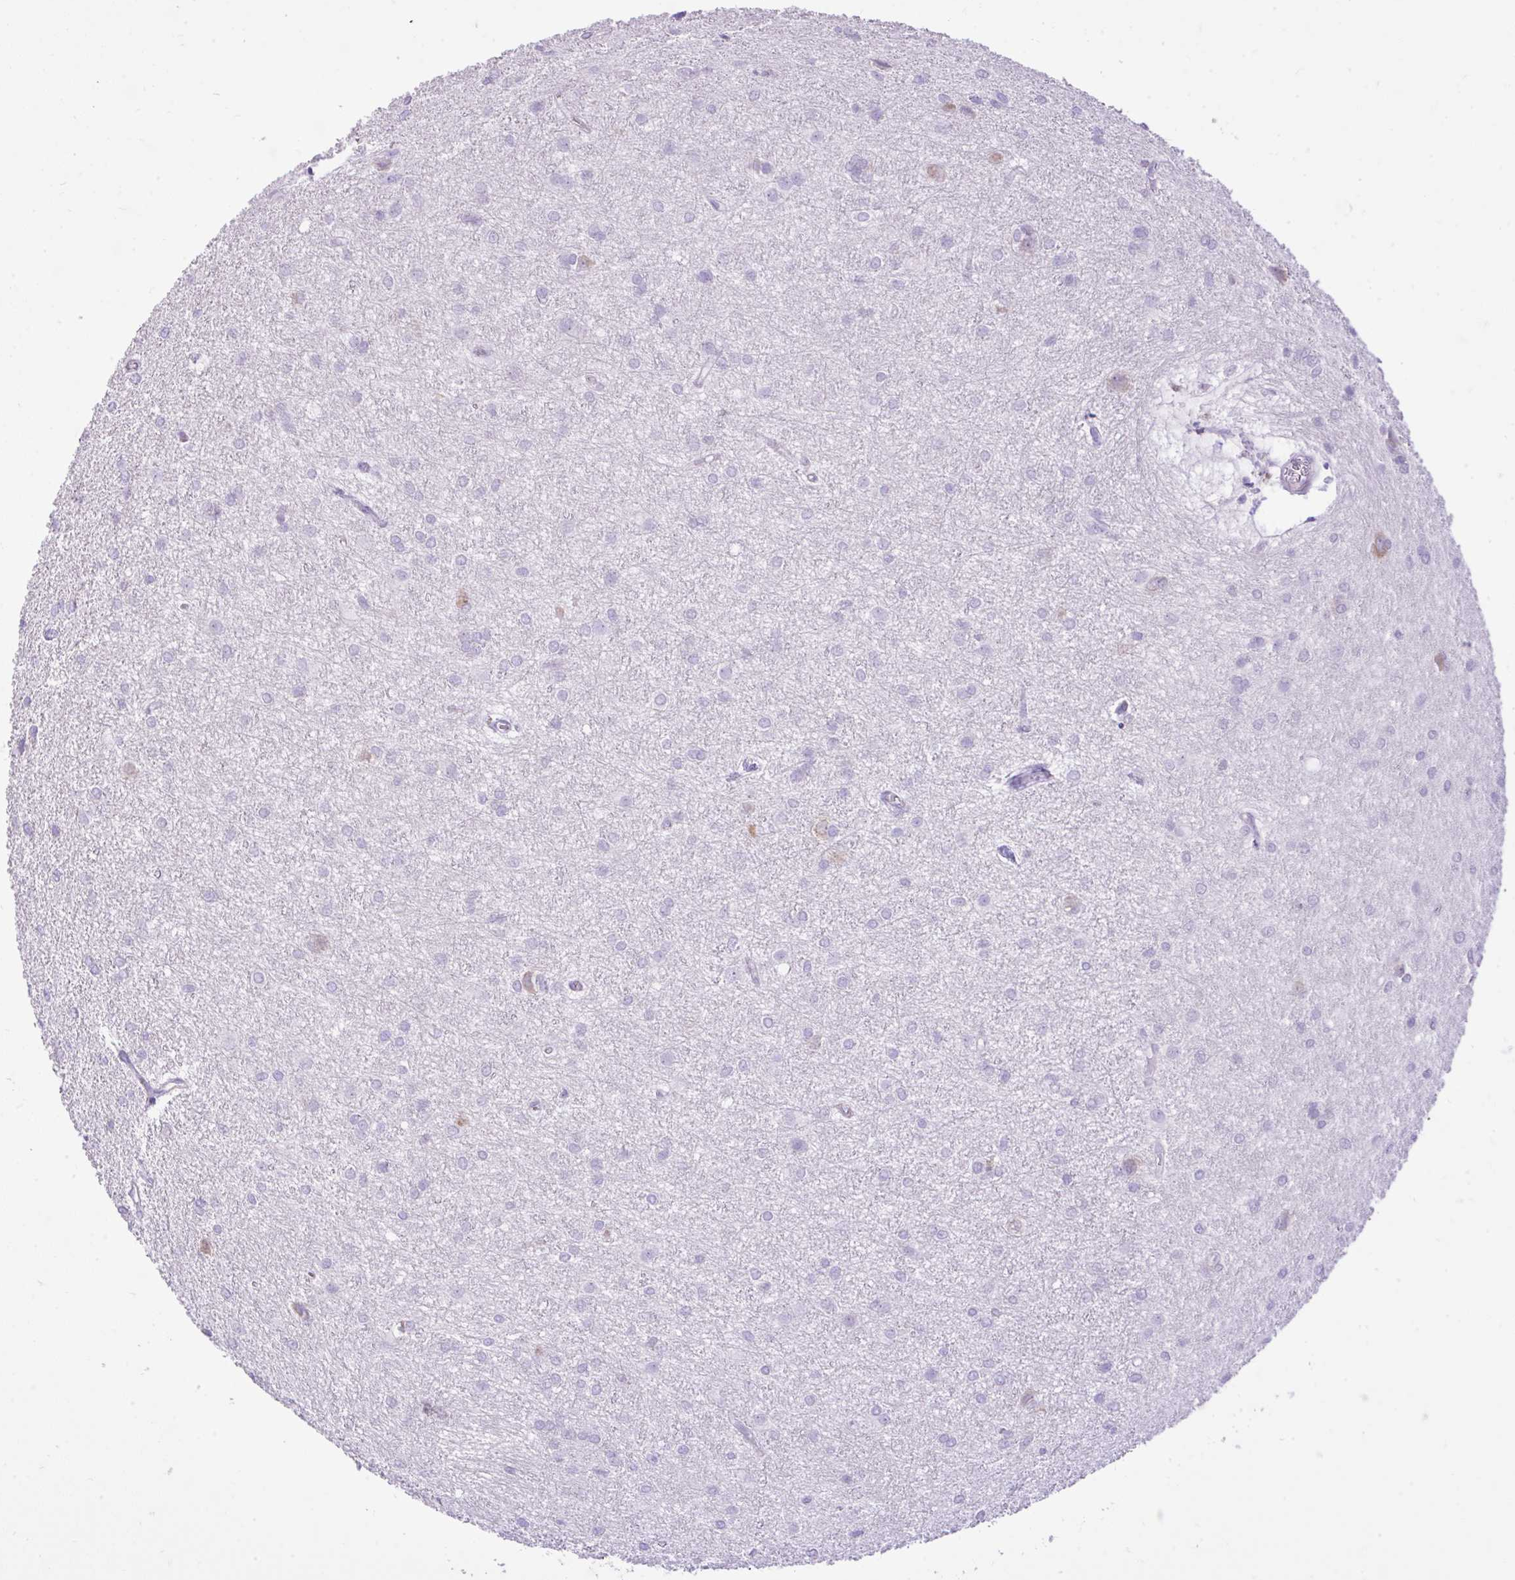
{"staining": {"intensity": "negative", "quantity": "none", "location": "none"}, "tissue": "glioma", "cell_type": "Tumor cells", "image_type": "cancer", "snomed": [{"axis": "morphology", "description": "Glioma, malignant, High grade"}, {"axis": "topography", "description": "Brain"}], "caption": "There is no significant expression in tumor cells of high-grade glioma (malignant).", "gene": "EEF1A2", "patient": {"sex": "female", "age": 50}}